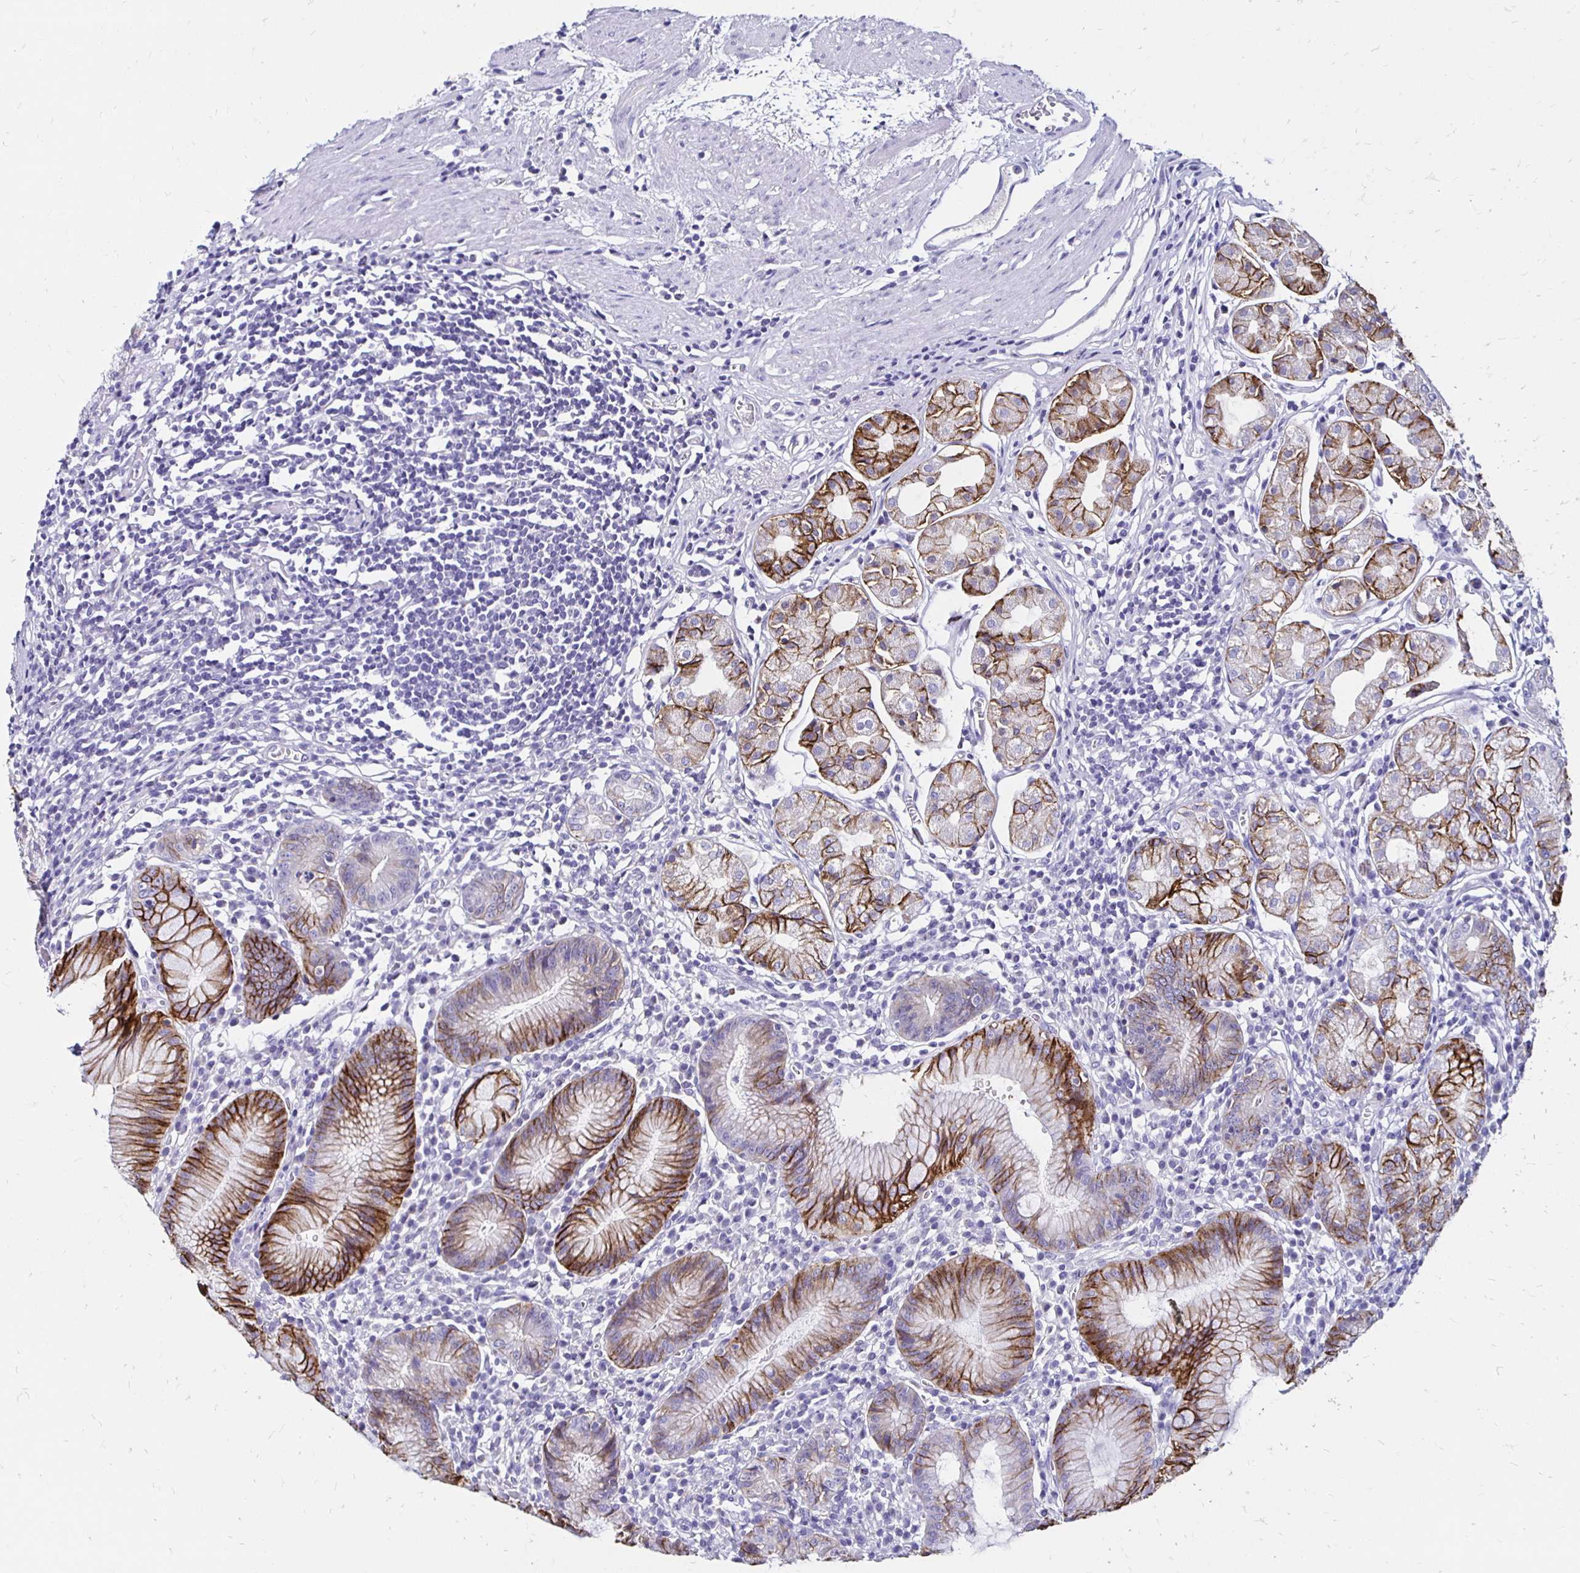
{"staining": {"intensity": "strong", "quantity": "25%-75%", "location": "cytoplasmic/membranous"}, "tissue": "stomach", "cell_type": "Glandular cells", "image_type": "normal", "snomed": [{"axis": "morphology", "description": "Normal tissue, NOS"}, {"axis": "topography", "description": "Stomach"}], "caption": "Immunohistochemical staining of unremarkable human stomach demonstrates high levels of strong cytoplasmic/membranous expression in about 25%-75% of glandular cells.", "gene": "KCNT1", "patient": {"sex": "male", "age": 55}}